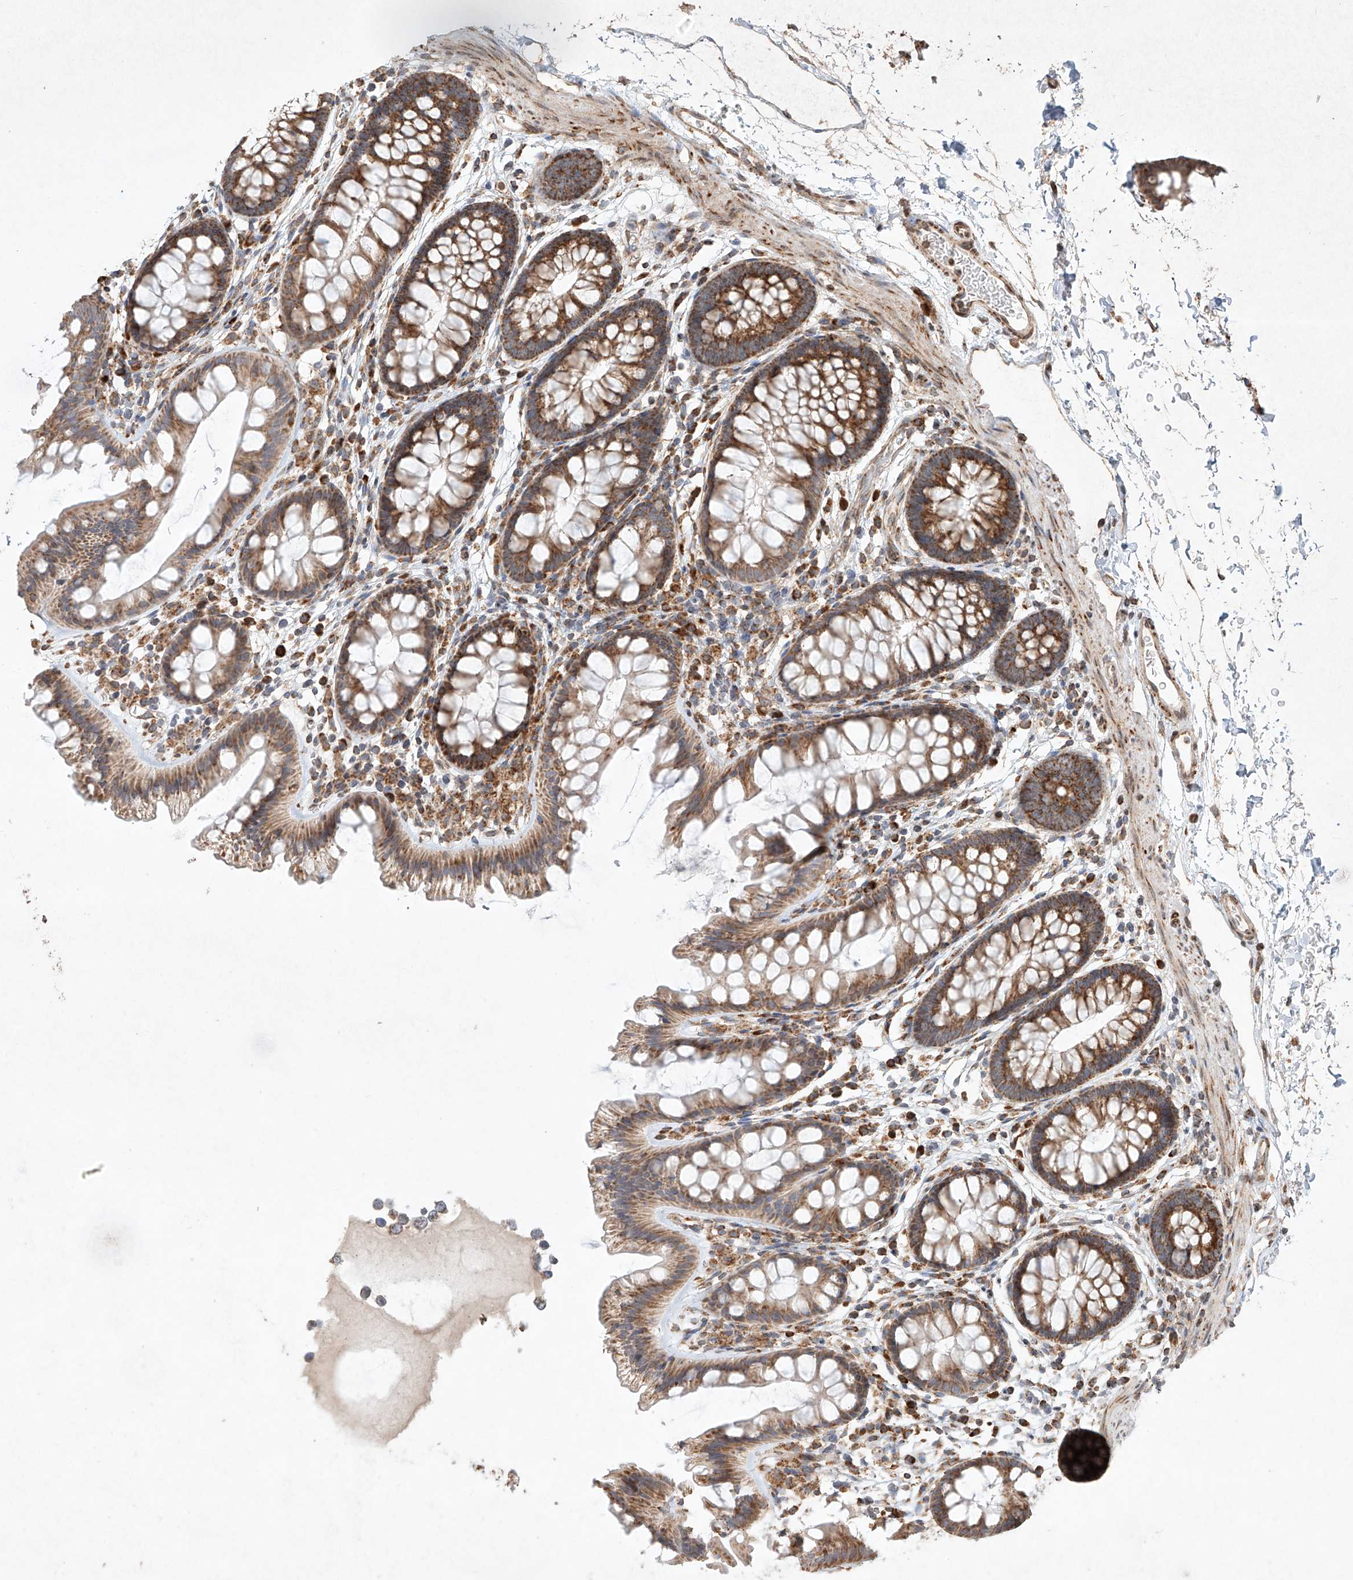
{"staining": {"intensity": "moderate", "quantity": "25%-75%", "location": "cytoplasmic/membranous"}, "tissue": "colon", "cell_type": "Endothelial cells", "image_type": "normal", "snomed": [{"axis": "morphology", "description": "Normal tissue, NOS"}, {"axis": "topography", "description": "Colon"}], "caption": "A photomicrograph of human colon stained for a protein demonstrates moderate cytoplasmic/membranous brown staining in endothelial cells. The staining is performed using DAB brown chromogen to label protein expression. The nuclei are counter-stained blue using hematoxylin.", "gene": "SEMA3B", "patient": {"sex": "female", "age": 62}}